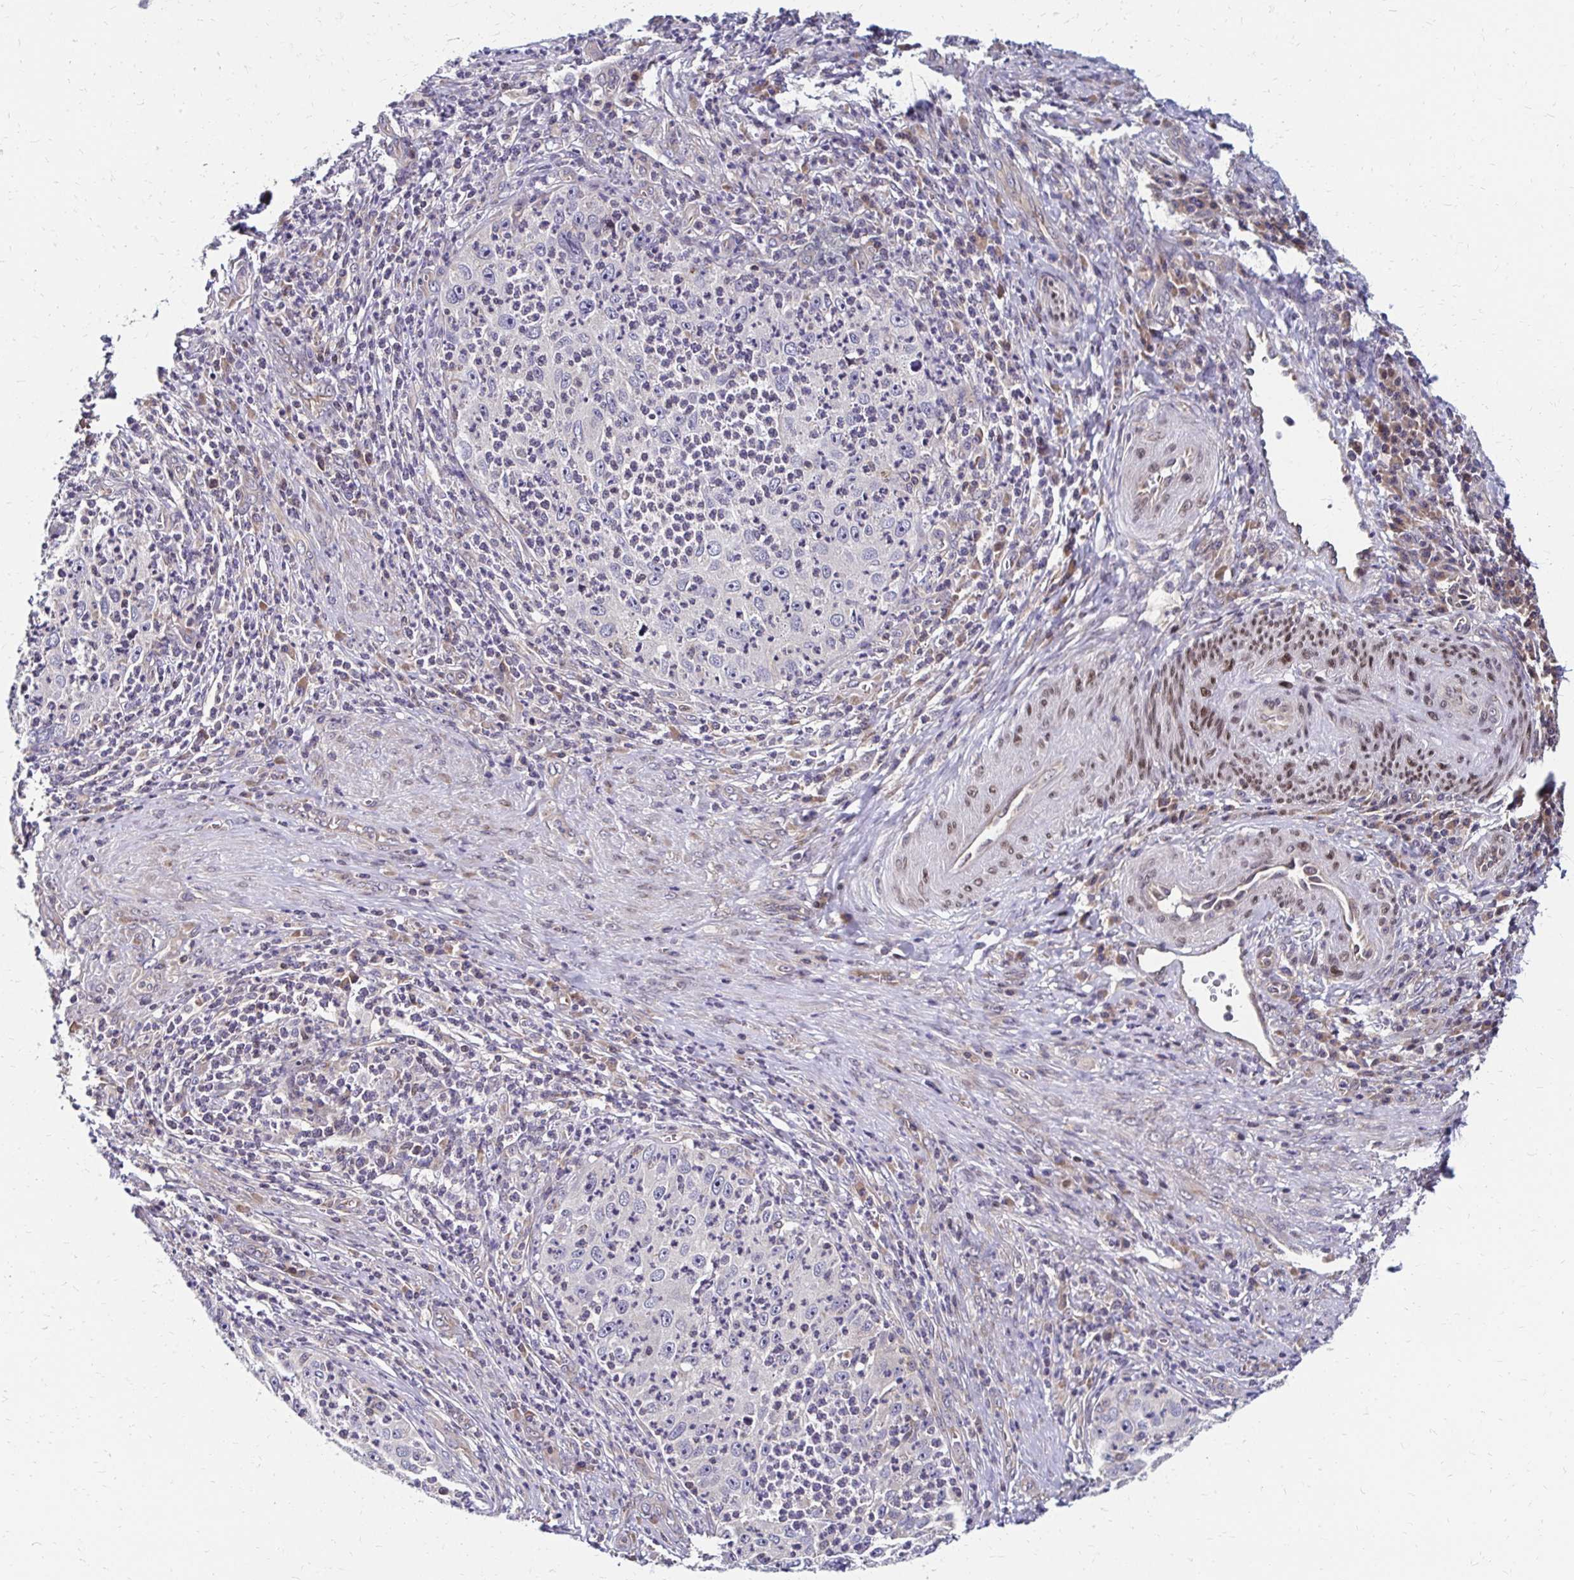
{"staining": {"intensity": "negative", "quantity": "none", "location": "none"}, "tissue": "cervical cancer", "cell_type": "Tumor cells", "image_type": "cancer", "snomed": [{"axis": "morphology", "description": "Squamous cell carcinoma, NOS"}, {"axis": "topography", "description": "Cervix"}], "caption": "The immunohistochemistry histopathology image has no significant staining in tumor cells of squamous cell carcinoma (cervical) tissue.", "gene": "CBX7", "patient": {"sex": "female", "age": 30}}